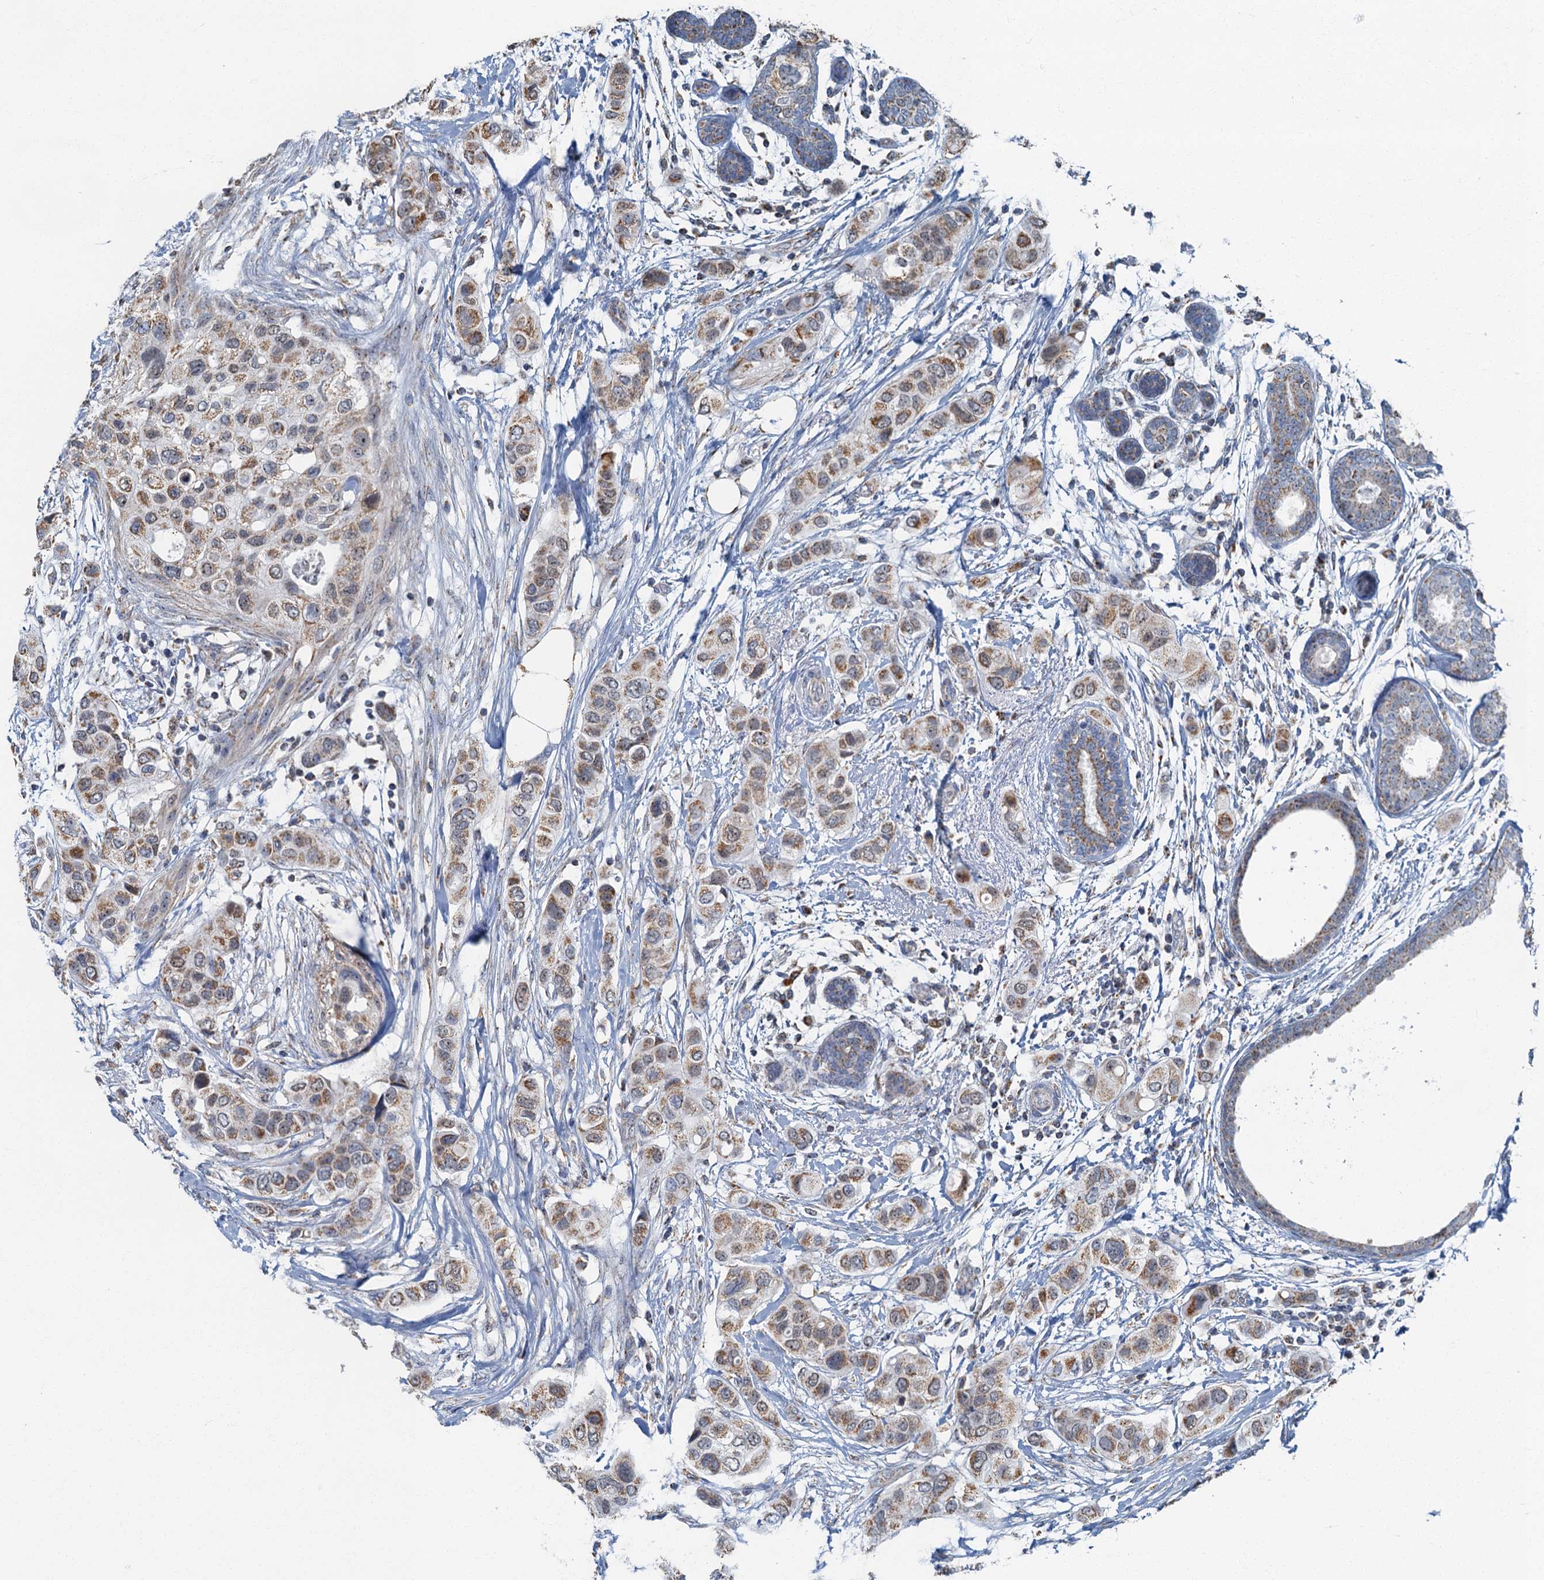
{"staining": {"intensity": "moderate", "quantity": ">75%", "location": "cytoplasmic/membranous"}, "tissue": "breast cancer", "cell_type": "Tumor cells", "image_type": "cancer", "snomed": [{"axis": "morphology", "description": "Lobular carcinoma"}, {"axis": "topography", "description": "Breast"}], "caption": "Protein staining of breast cancer tissue reveals moderate cytoplasmic/membranous expression in approximately >75% of tumor cells. (DAB = brown stain, brightfield microscopy at high magnification).", "gene": "RAD9B", "patient": {"sex": "female", "age": 51}}